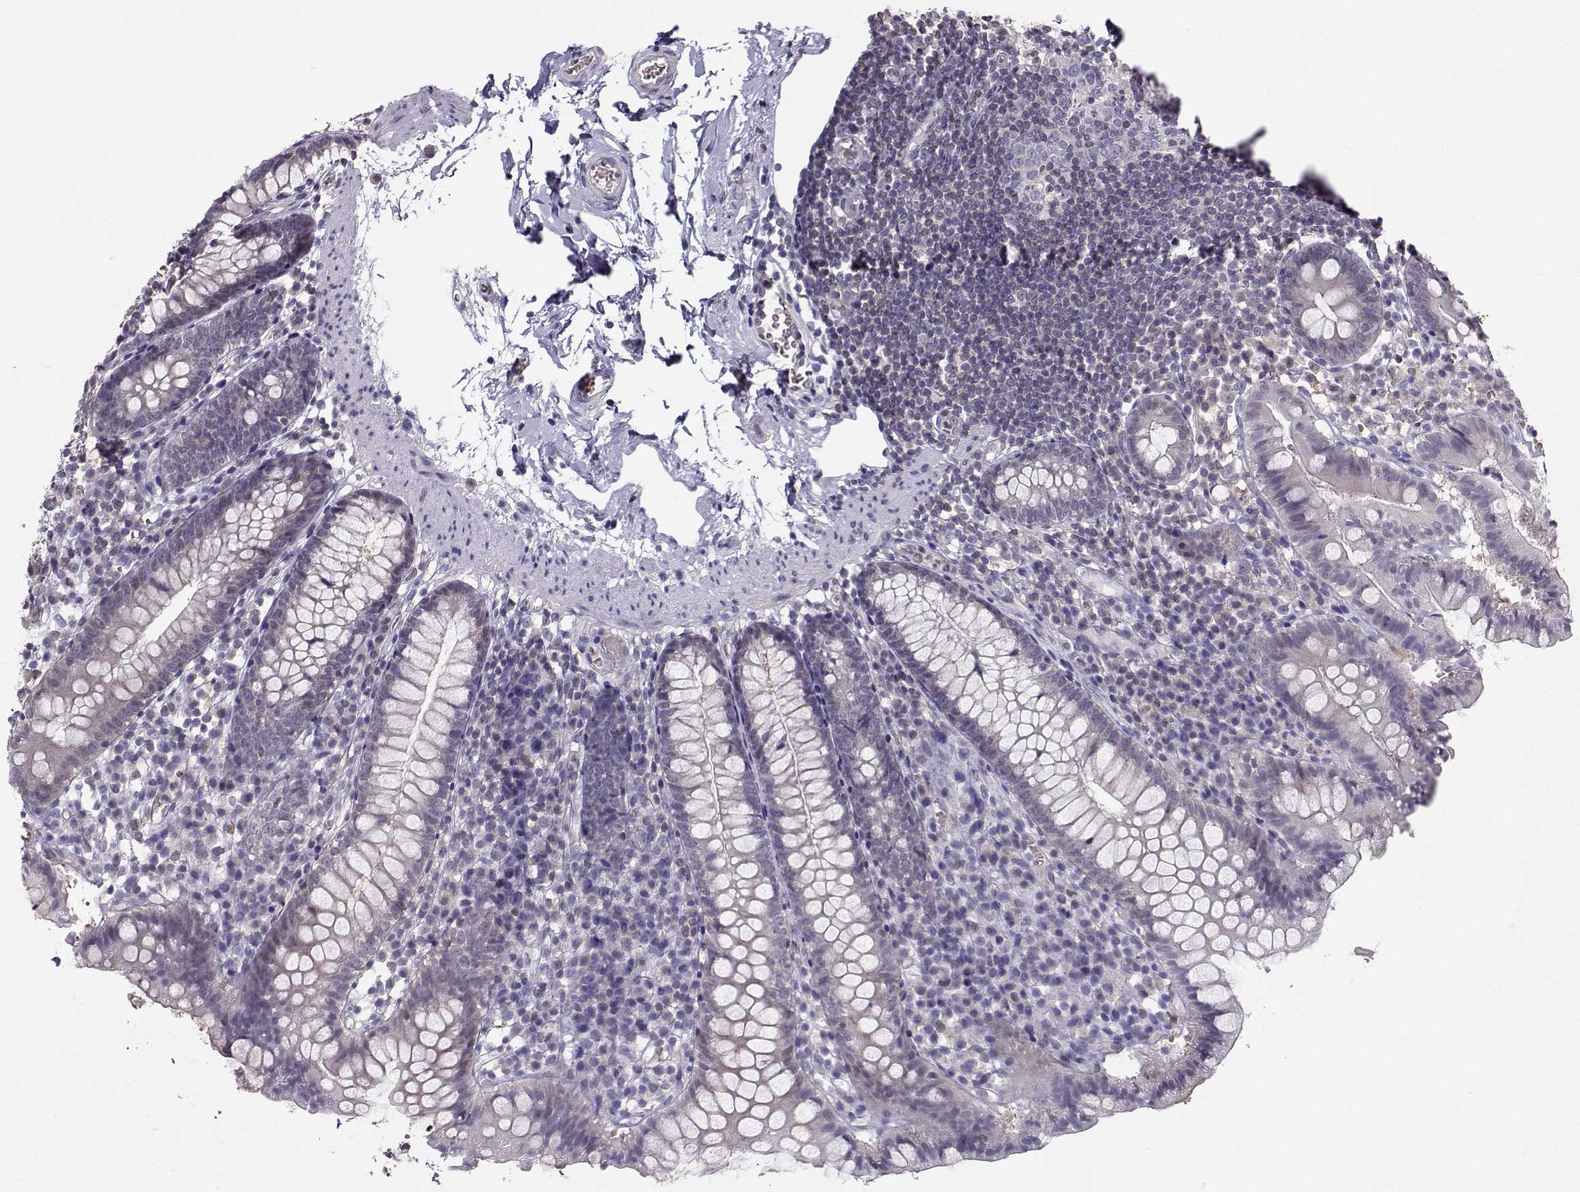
{"staining": {"intensity": "negative", "quantity": "none", "location": "none"}, "tissue": "small intestine", "cell_type": "Glandular cells", "image_type": "normal", "snomed": [{"axis": "morphology", "description": "Normal tissue, NOS"}, {"axis": "topography", "description": "Small intestine"}], "caption": "Small intestine stained for a protein using immunohistochemistry exhibits no staining glandular cells.", "gene": "PGK1", "patient": {"sex": "female", "age": 90}}